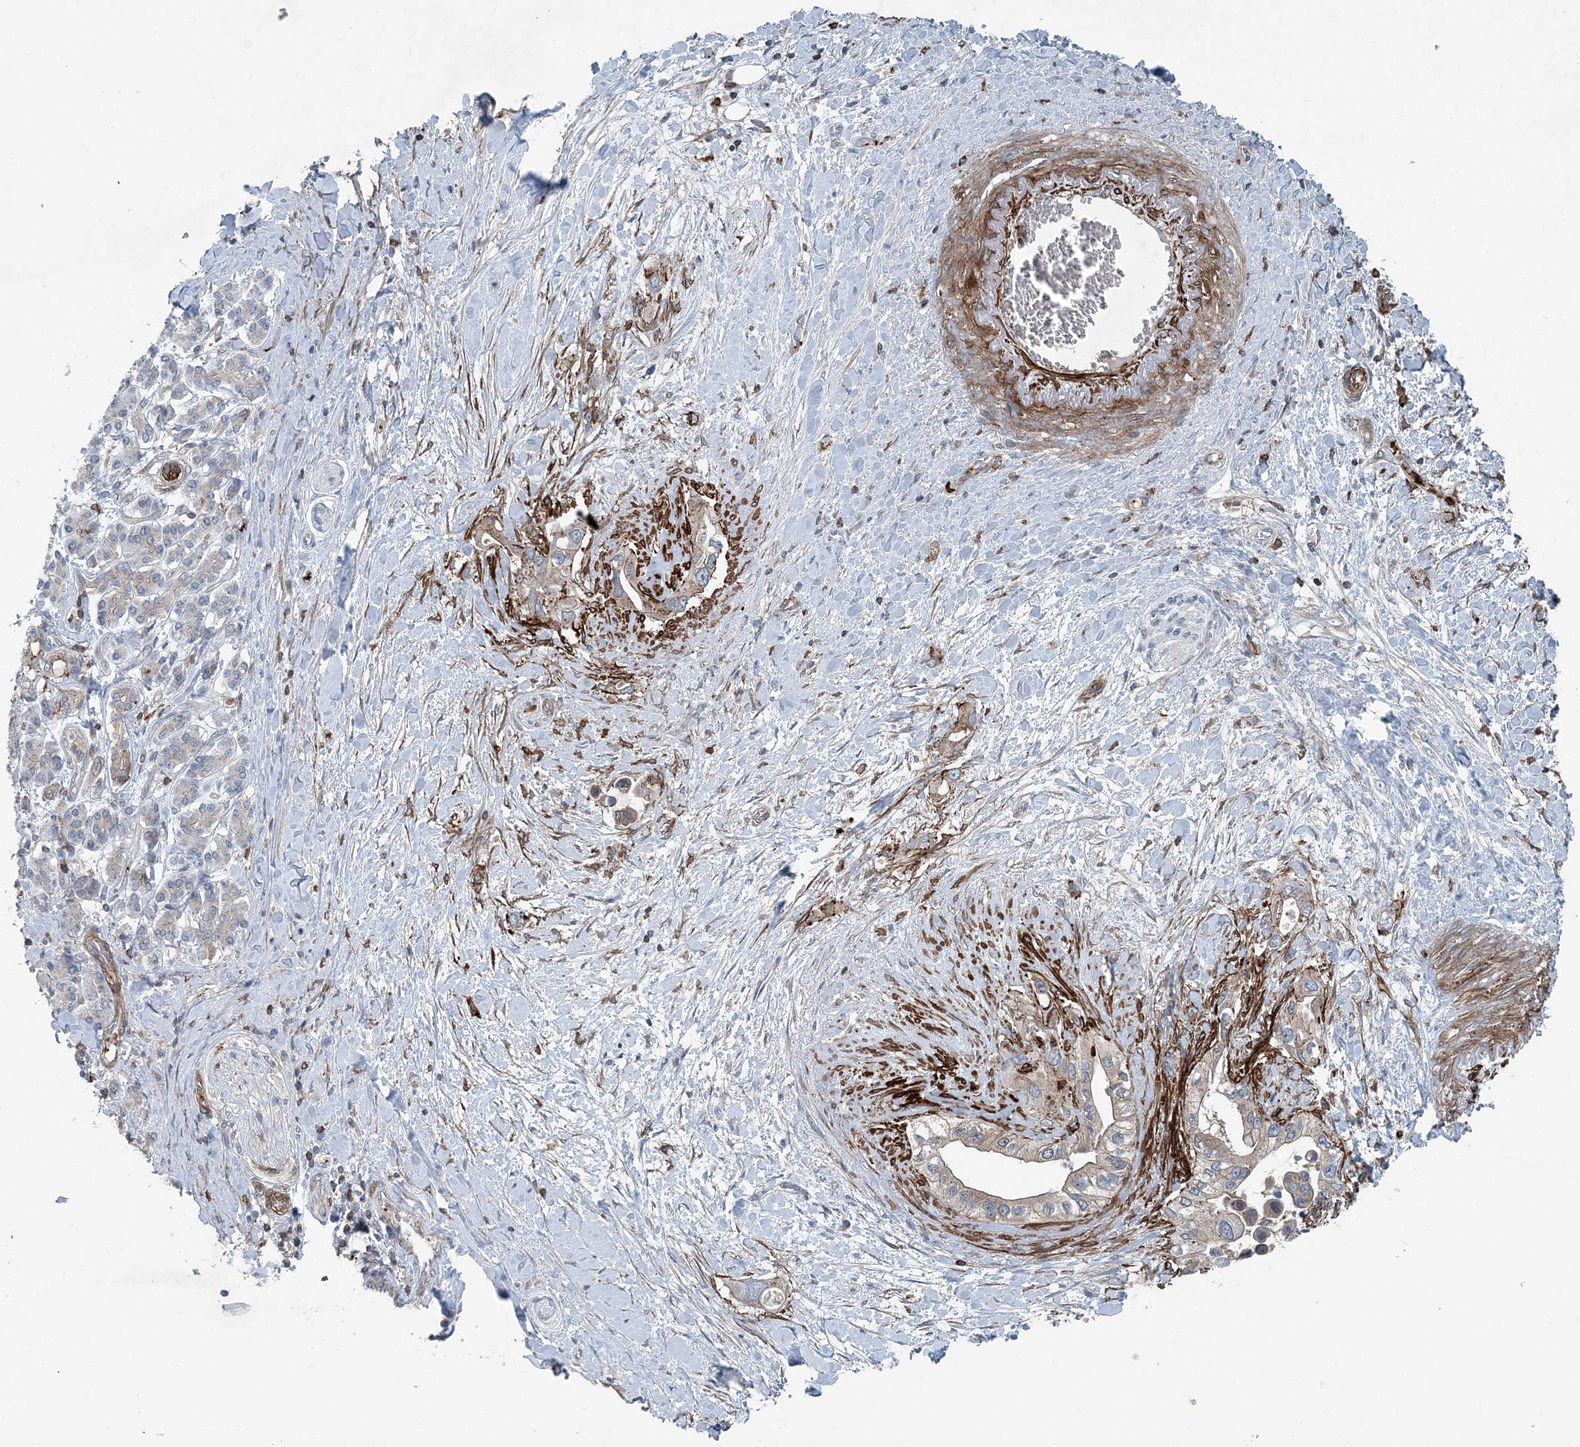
{"staining": {"intensity": "weak", "quantity": "25%-75%", "location": "cytoplasmic/membranous"}, "tissue": "pancreatic cancer", "cell_type": "Tumor cells", "image_type": "cancer", "snomed": [{"axis": "morphology", "description": "Inflammation, NOS"}, {"axis": "morphology", "description": "Adenocarcinoma, NOS"}, {"axis": "topography", "description": "Pancreas"}], "caption": "This image demonstrates pancreatic cancer (adenocarcinoma) stained with immunohistochemistry (IHC) to label a protein in brown. The cytoplasmic/membranous of tumor cells show weak positivity for the protein. Nuclei are counter-stained blue.", "gene": "DGUOK", "patient": {"sex": "female", "age": 56}}